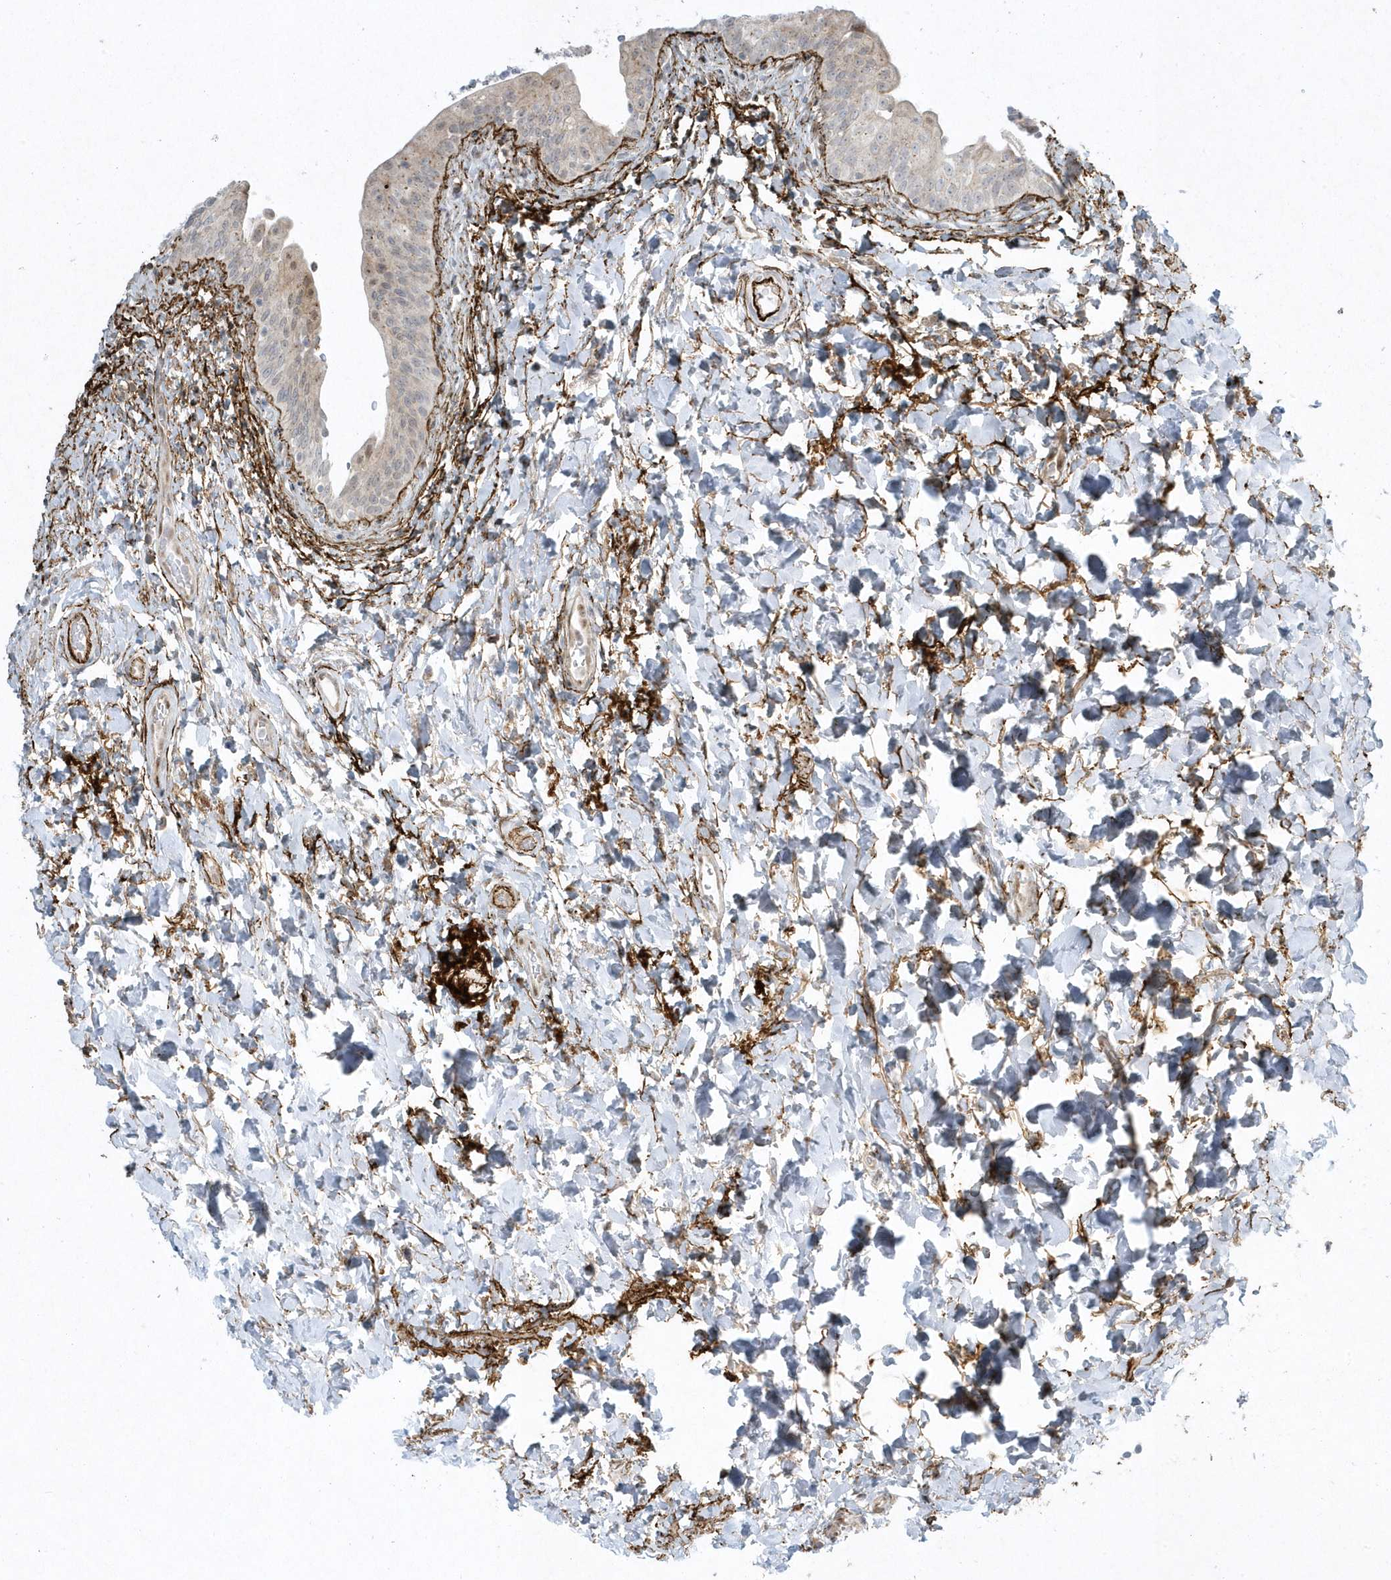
{"staining": {"intensity": "weak", "quantity": "25%-75%", "location": "cytoplasmic/membranous"}, "tissue": "urinary bladder", "cell_type": "Urothelial cells", "image_type": "normal", "snomed": [{"axis": "morphology", "description": "Normal tissue, NOS"}, {"axis": "topography", "description": "Urinary bladder"}], "caption": "This micrograph reveals unremarkable urinary bladder stained with immunohistochemistry to label a protein in brown. The cytoplasmic/membranous of urothelial cells show weak positivity for the protein. Nuclei are counter-stained blue.", "gene": "MASP2", "patient": {"sex": "male", "age": 83}}